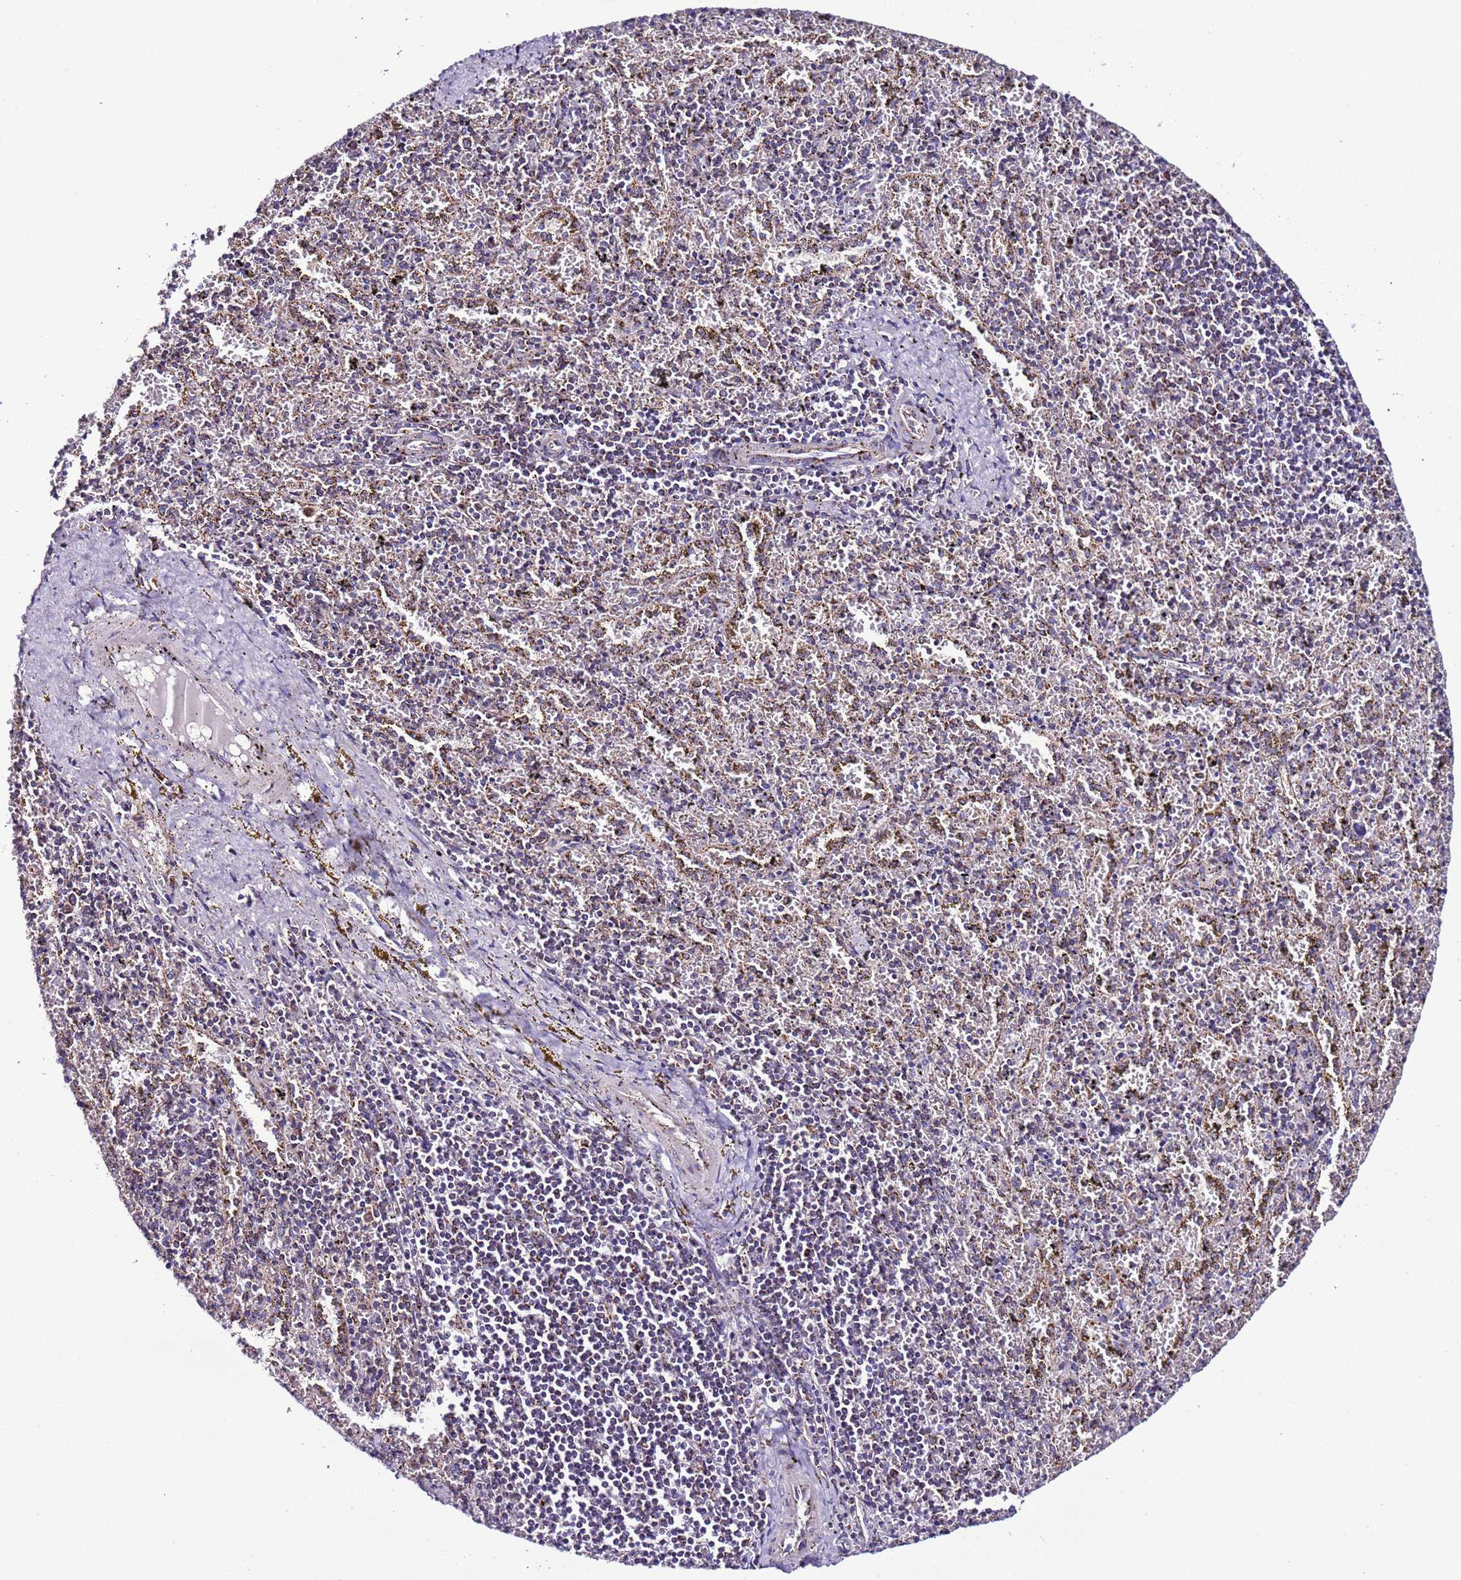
{"staining": {"intensity": "negative", "quantity": "none", "location": "none"}, "tissue": "spleen", "cell_type": "Cells in red pulp", "image_type": "normal", "snomed": [{"axis": "morphology", "description": "Normal tissue, NOS"}, {"axis": "topography", "description": "Spleen"}], "caption": "Human spleen stained for a protein using immunohistochemistry (IHC) shows no staining in cells in red pulp.", "gene": "UEVLD", "patient": {"sex": "male", "age": 11}}